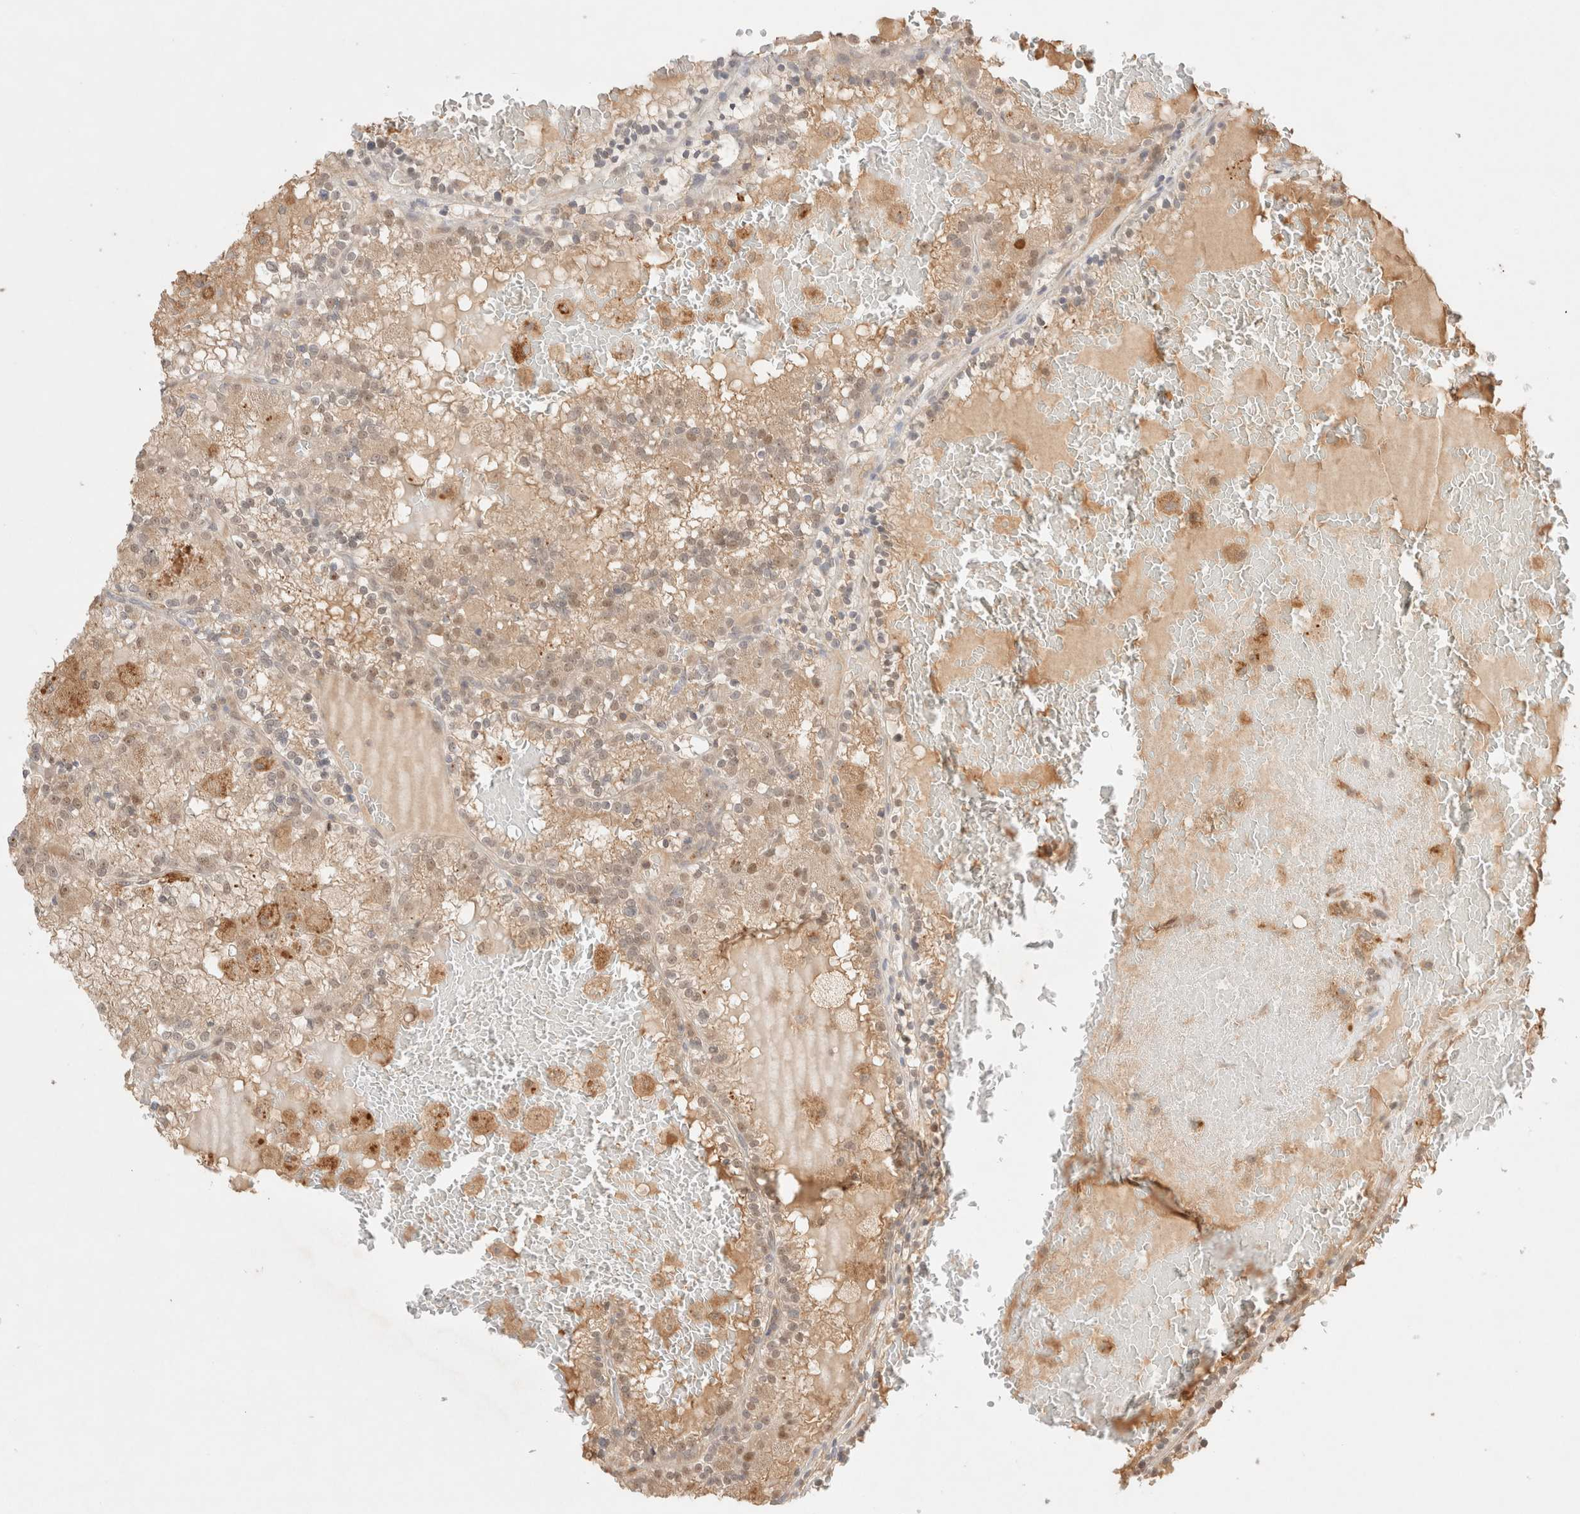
{"staining": {"intensity": "weak", "quantity": ">75%", "location": "cytoplasmic/membranous,nuclear"}, "tissue": "renal cancer", "cell_type": "Tumor cells", "image_type": "cancer", "snomed": [{"axis": "morphology", "description": "Adenocarcinoma, NOS"}, {"axis": "topography", "description": "Kidney"}], "caption": "Immunohistochemistry (IHC) of human adenocarcinoma (renal) exhibits low levels of weak cytoplasmic/membranous and nuclear positivity in about >75% of tumor cells.", "gene": "CARNMT1", "patient": {"sex": "female", "age": 56}}